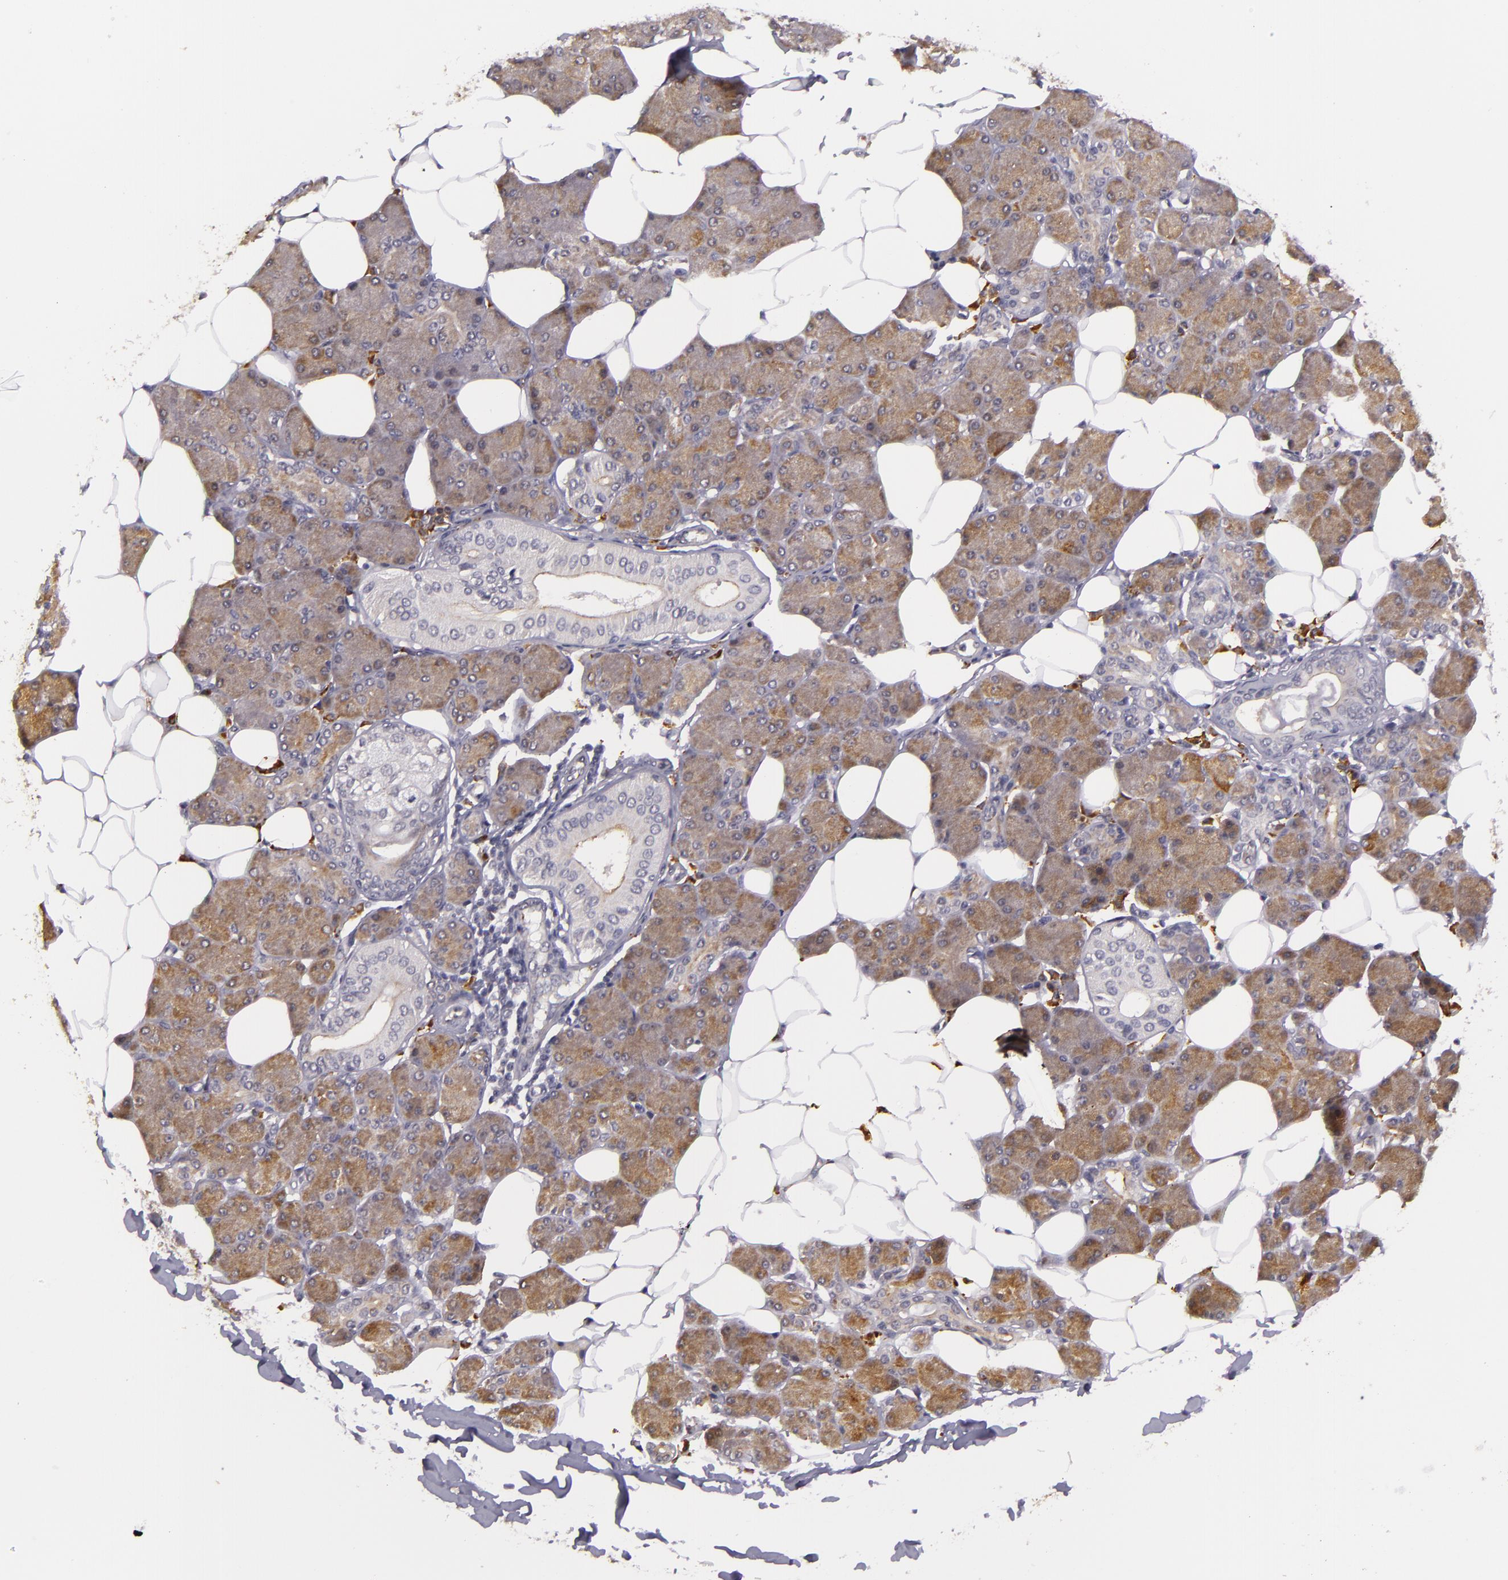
{"staining": {"intensity": "moderate", "quantity": ">75%", "location": "cytoplasmic/membranous"}, "tissue": "salivary gland", "cell_type": "Glandular cells", "image_type": "normal", "snomed": [{"axis": "morphology", "description": "Normal tissue, NOS"}, {"axis": "morphology", "description": "Adenoma, NOS"}, {"axis": "topography", "description": "Salivary gland"}], "caption": "IHC histopathology image of benign salivary gland: salivary gland stained using immunohistochemistry displays medium levels of moderate protein expression localized specifically in the cytoplasmic/membranous of glandular cells, appearing as a cytoplasmic/membranous brown color.", "gene": "SYTL4", "patient": {"sex": "female", "age": 32}}